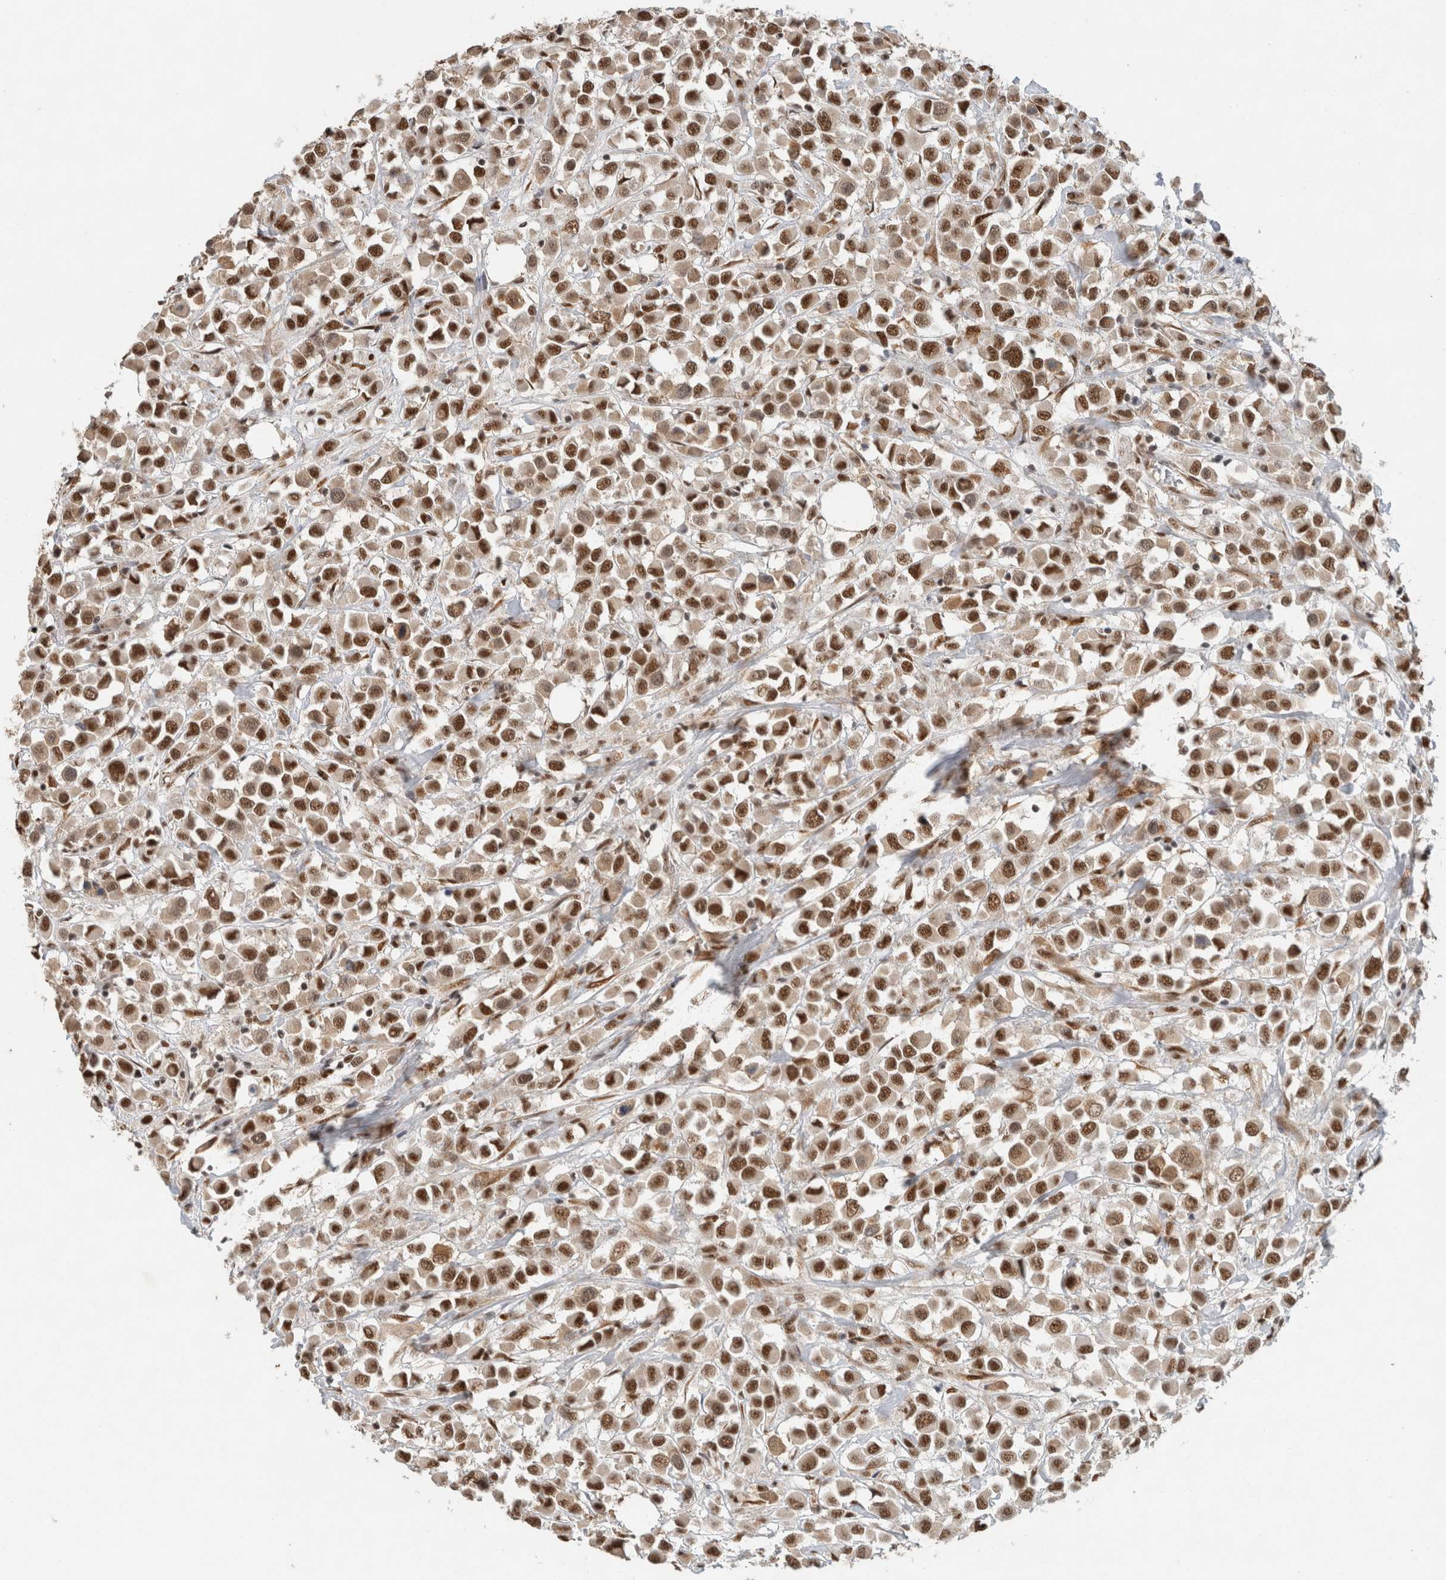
{"staining": {"intensity": "strong", "quantity": ">75%", "location": "nuclear"}, "tissue": "breast cancer", "cell_type": "Tumor cells", "image_type": "cancer", "snomed": [{"axis": "morphology", "description": "Duct carcinoma"}, {"axis": "topography", "description": "Breast"}], "caption": "Breast infiltrating ductal carcinoma tissue displays strong nuclear positivity in approximately >75% of tumor cells", "gene": "DDX42", "patient": {"sex": "female", "age": 61}}